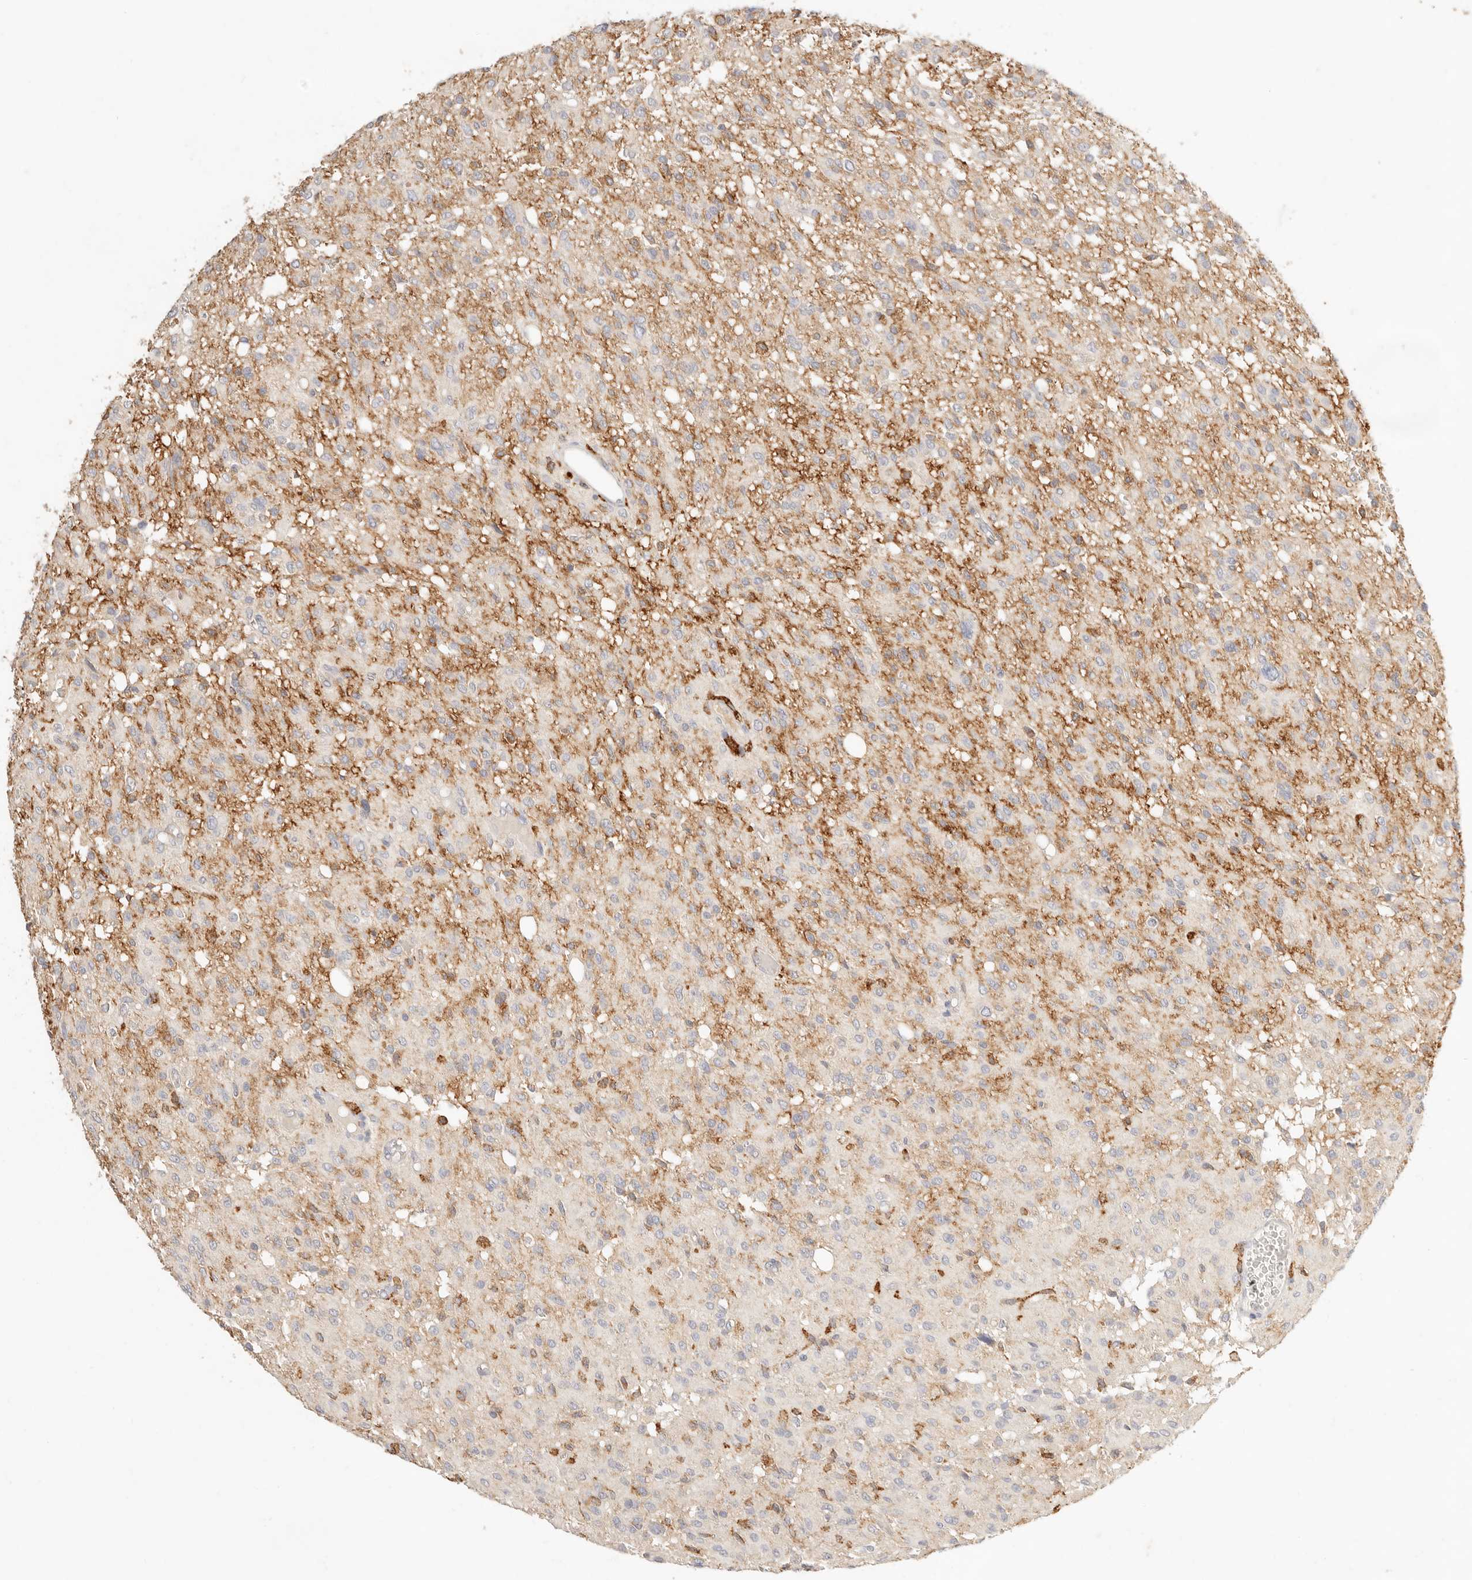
{"staining": {"intensity": "negative", "quantity": "none", "location": "none"}, "tissue": "glioma", "cell_type": "Tumor cells", "image_type": "cancer", "snomed": [{"axis": "morphology", "description": "Glioma, malignant, High grade"}, {"axis": "topography", "description": "Brain"}], "caption": "A photomicrograph of human malignant glioma (high-grade) is negative for staining in tumor cells.", "gene": "HK2", "patient": {"sex": "female", "age": 59}}